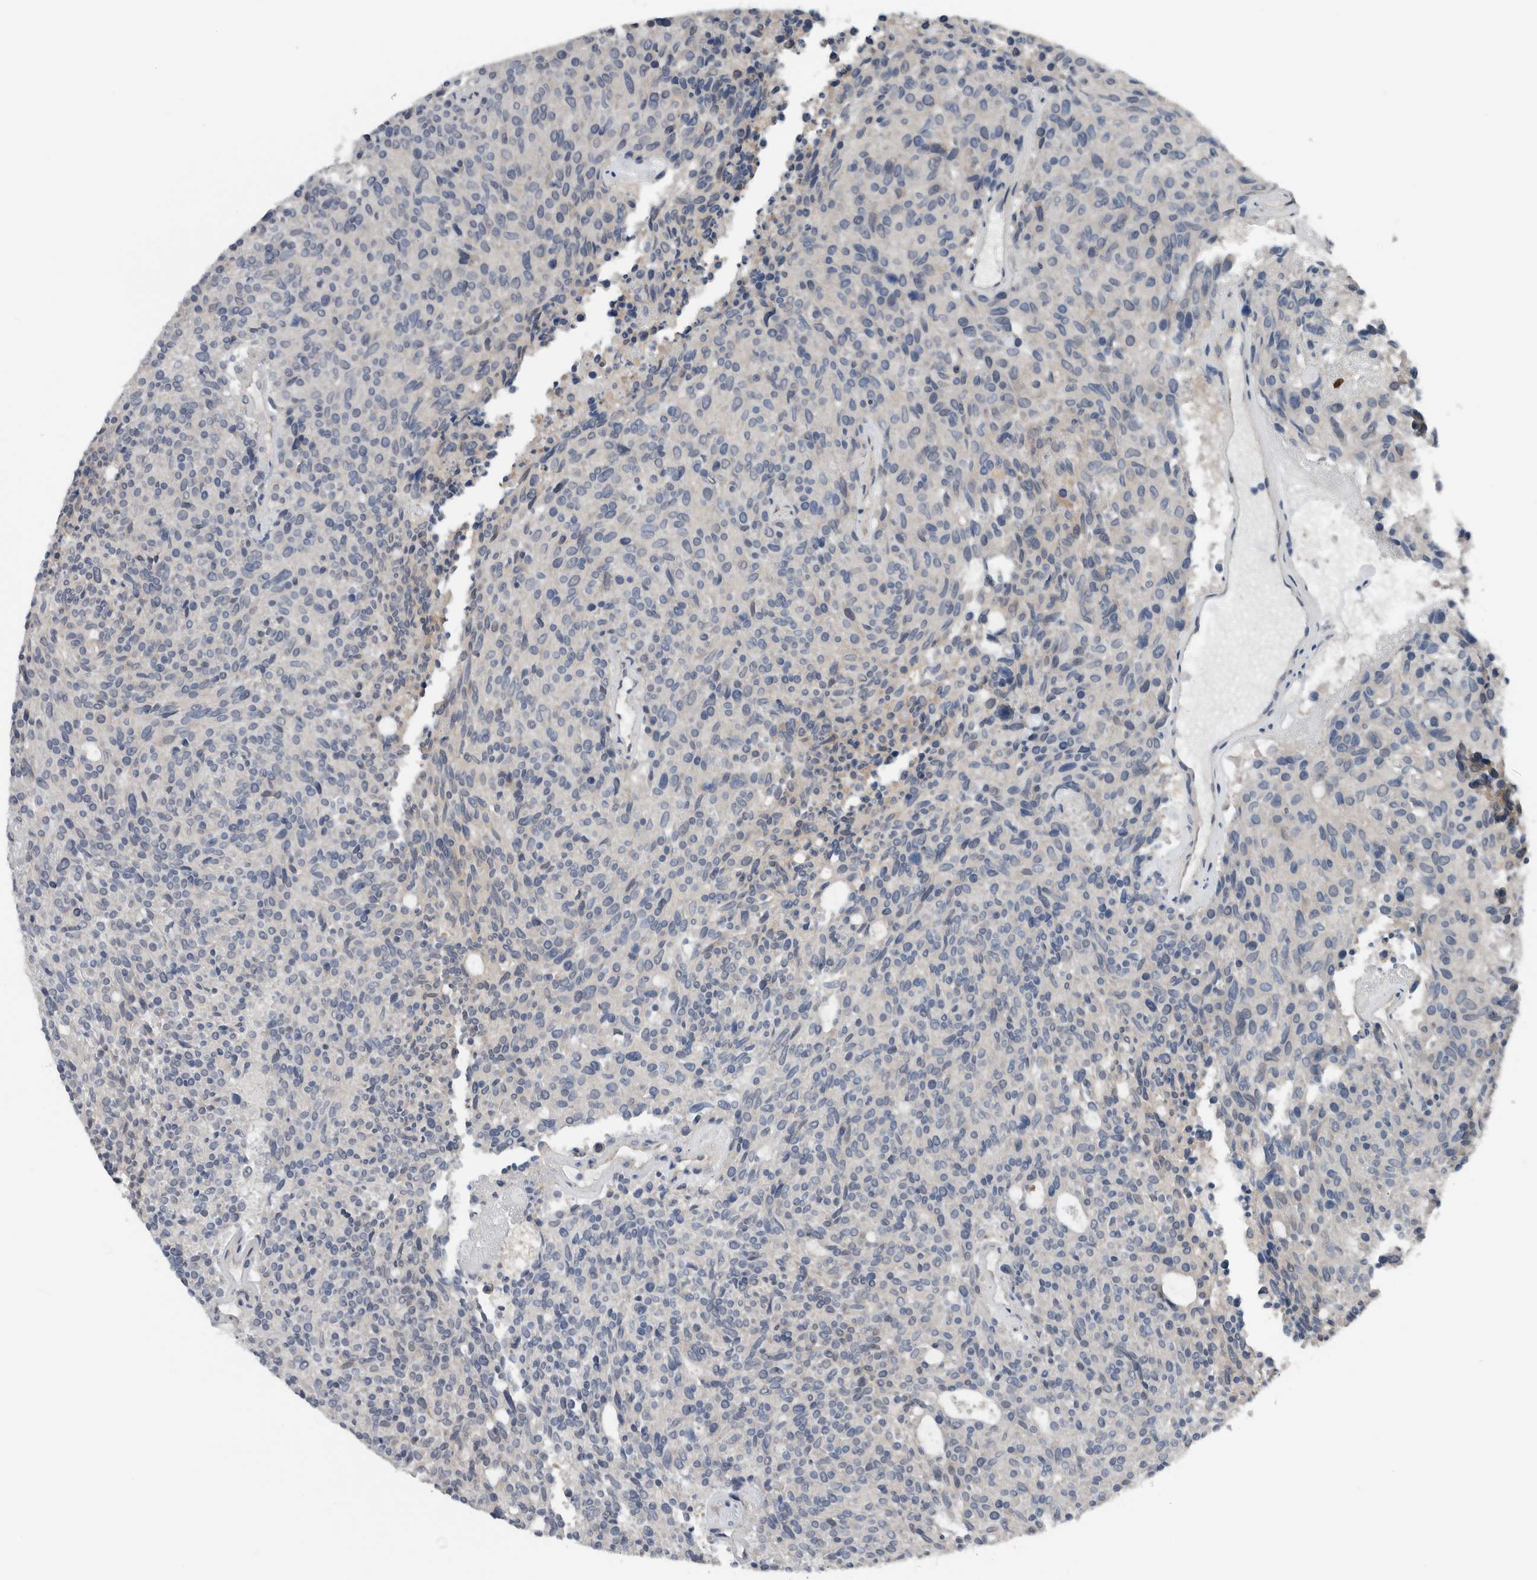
{"staining": {"intensity": "negative", "quantity": "none", "location": "none"}, "tissue": "carcinoid", "cell_type": "Tumor cells", "image_type": "cancer", "snomed": [{"axis": "morphology", "description": "Carcinoid, malignant, NOS"}, {"axis": "topography", "description": "Pancreas"}], "caption": "Immunohistochemistry (IHC) image of neoplastic tissue: carcinoid (malignant) stained with DAB (3,3'-diaminobenzidine) displays no significant protein staining in tumor cells.", "gene": "CRNN", "patient": {"sex": "female", "age": 54}}